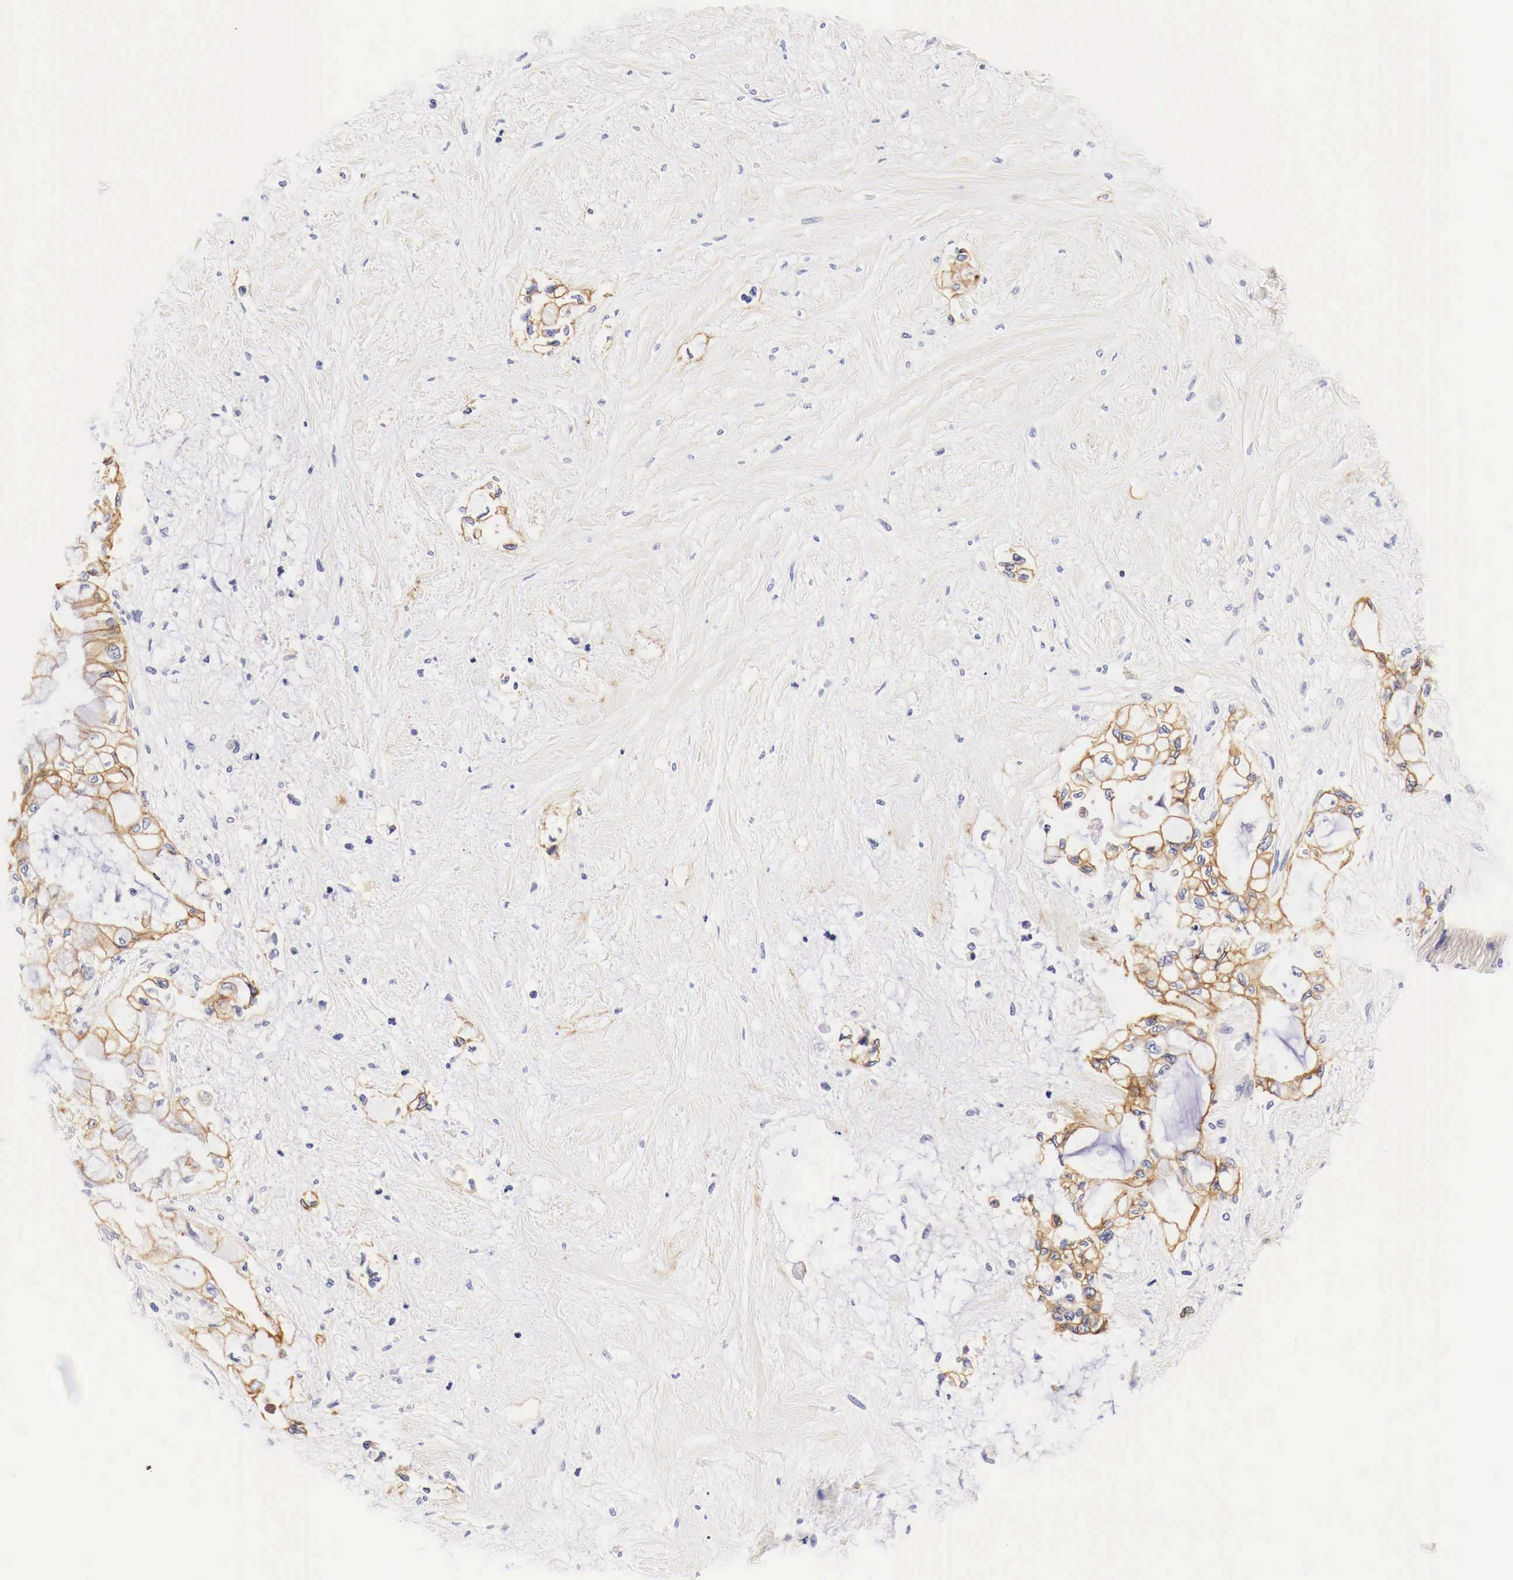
{"staining": {"intensity": "moderate", "quantity": ">75%", "location": "cytoplasmic/membranous"}, "tissue": "pancreatic cancer", "cell_type": "Tumor cells", "image_type": "cancer", "snomed": [{"axis": "morphology", "description": "Adenocarcinoma, NOS"}, {"axis": "topography", "description": "Pancreas"}], "caption": "Pancreatic cancer tissue shows moderate cytoplasmic/membranous positivity in approximately >75% of tumor cells (DAB IHC with brightfield microscopy, high magnification).", "gene": "EGFR", "patient": {"sex": "female", "age": 70}}